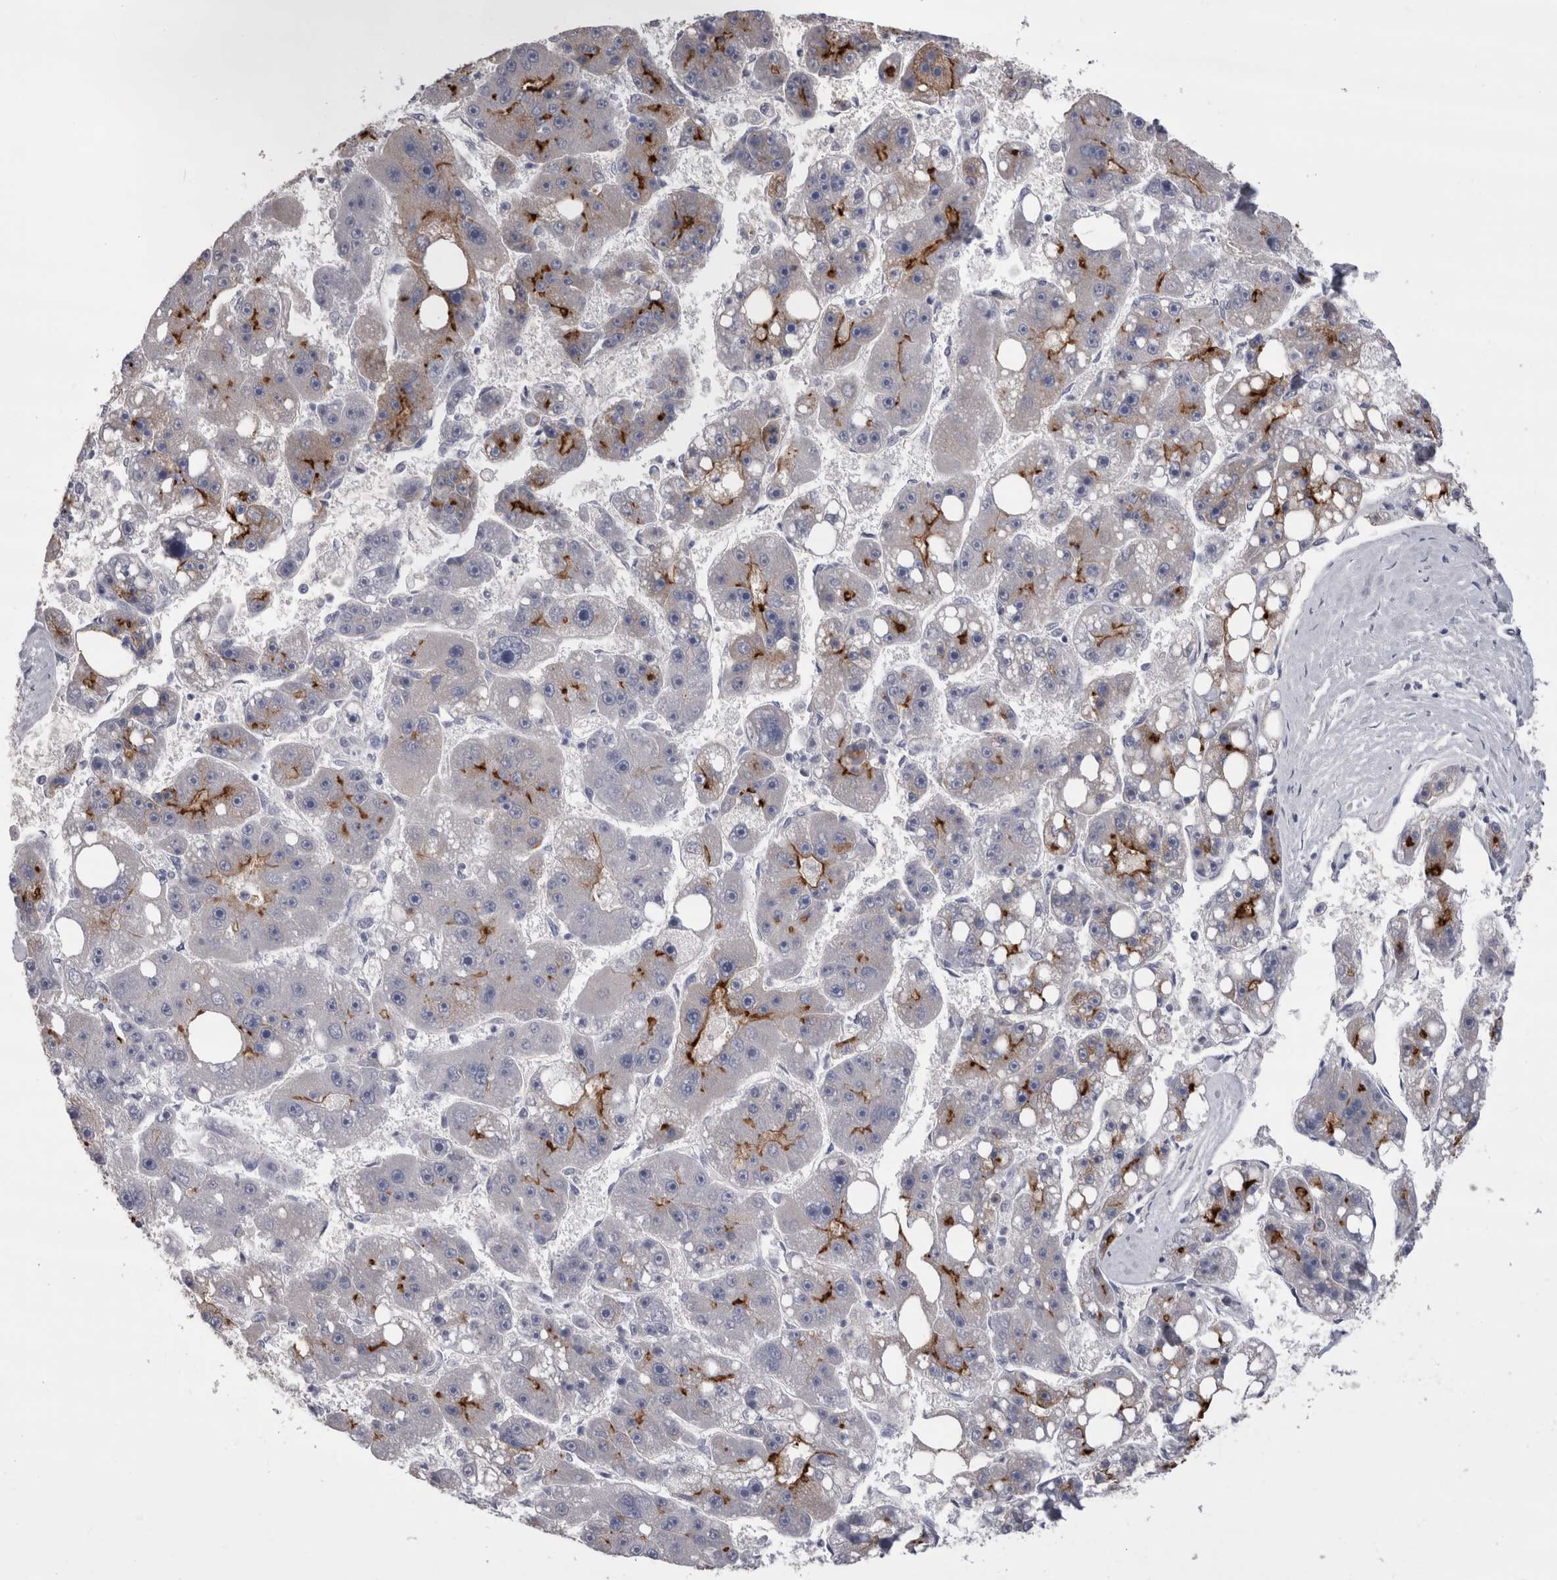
{"staining": {"intensity": "strong", "quantity": "<25%", "location": "cytoplasmic/membranous"}, "tissue": "liver cancer", "cell_type": "Tumor cells", "image_type": "cancer", "snomed": [{"axis": "morphology", "description": "Carcinoma, Hepatocellular, NOS"}, {"axis": "topography", "description": "Liver"}], "caption": "Liver hepatocellular carcinoma stained with a protein marker exhibits strong staining in tumor cells.", "gene": "CDHR5", "patient": {"sex": "female", "age": 61}}